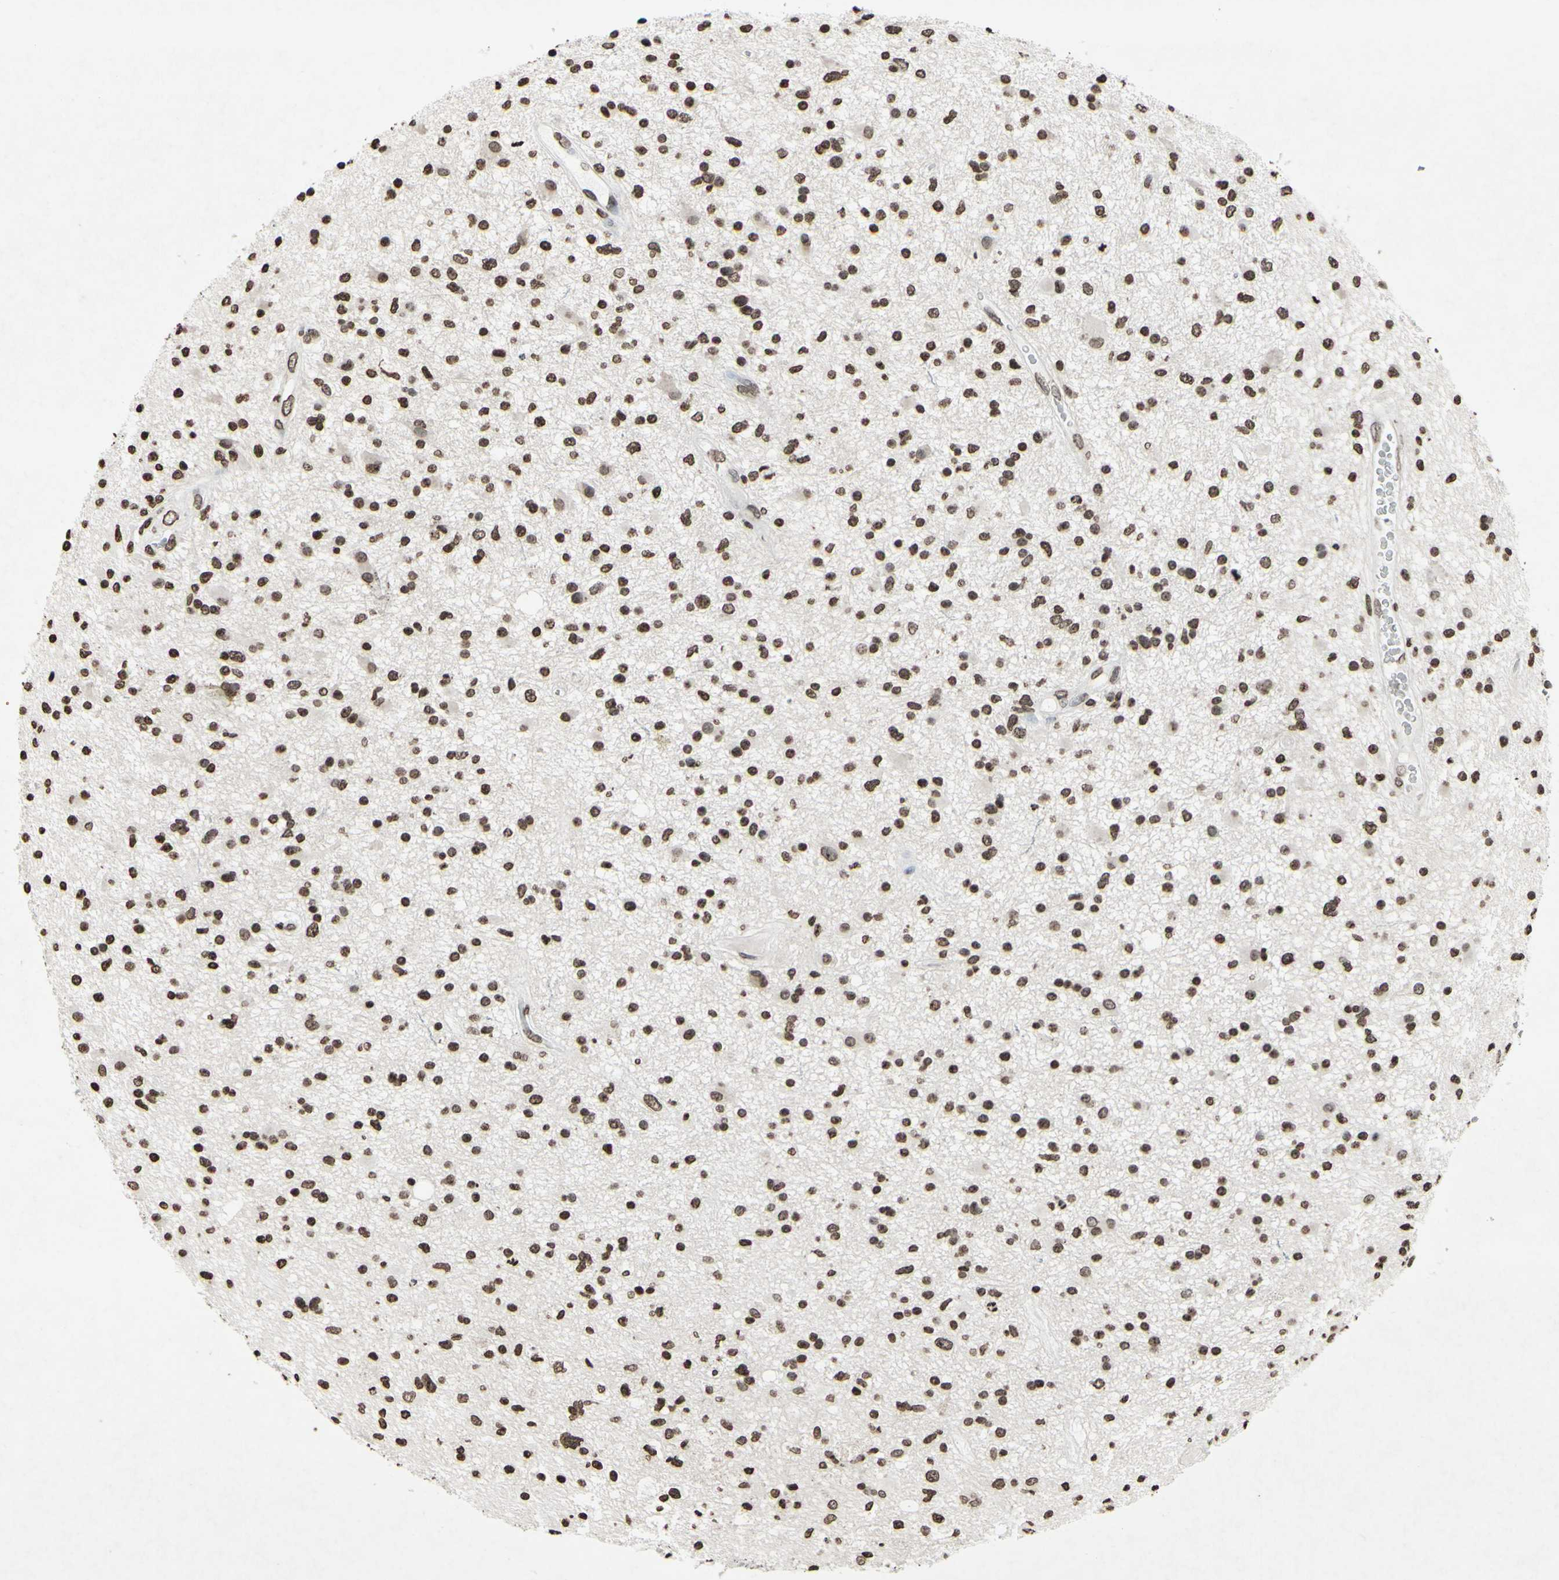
{"staining": {"intensity": "weak", "quantity": ">75%", "location": "nuclear"}, "tissue": "glioma", "cell_type": "Tumor cells", "image_type": "cancer", "snomed": [{"axis": "morphology", "description": "Glioma, malignant, High grade"}, {"axis": "topography", "description": "Brain"}], "caption": "Protein positivity by immunohistochemistry reveals weak nuclear positivity in approximately >75% of tumor cells in glioma.", "gene": "CD79B", "patient": {"sex": "male", "age": 33}}